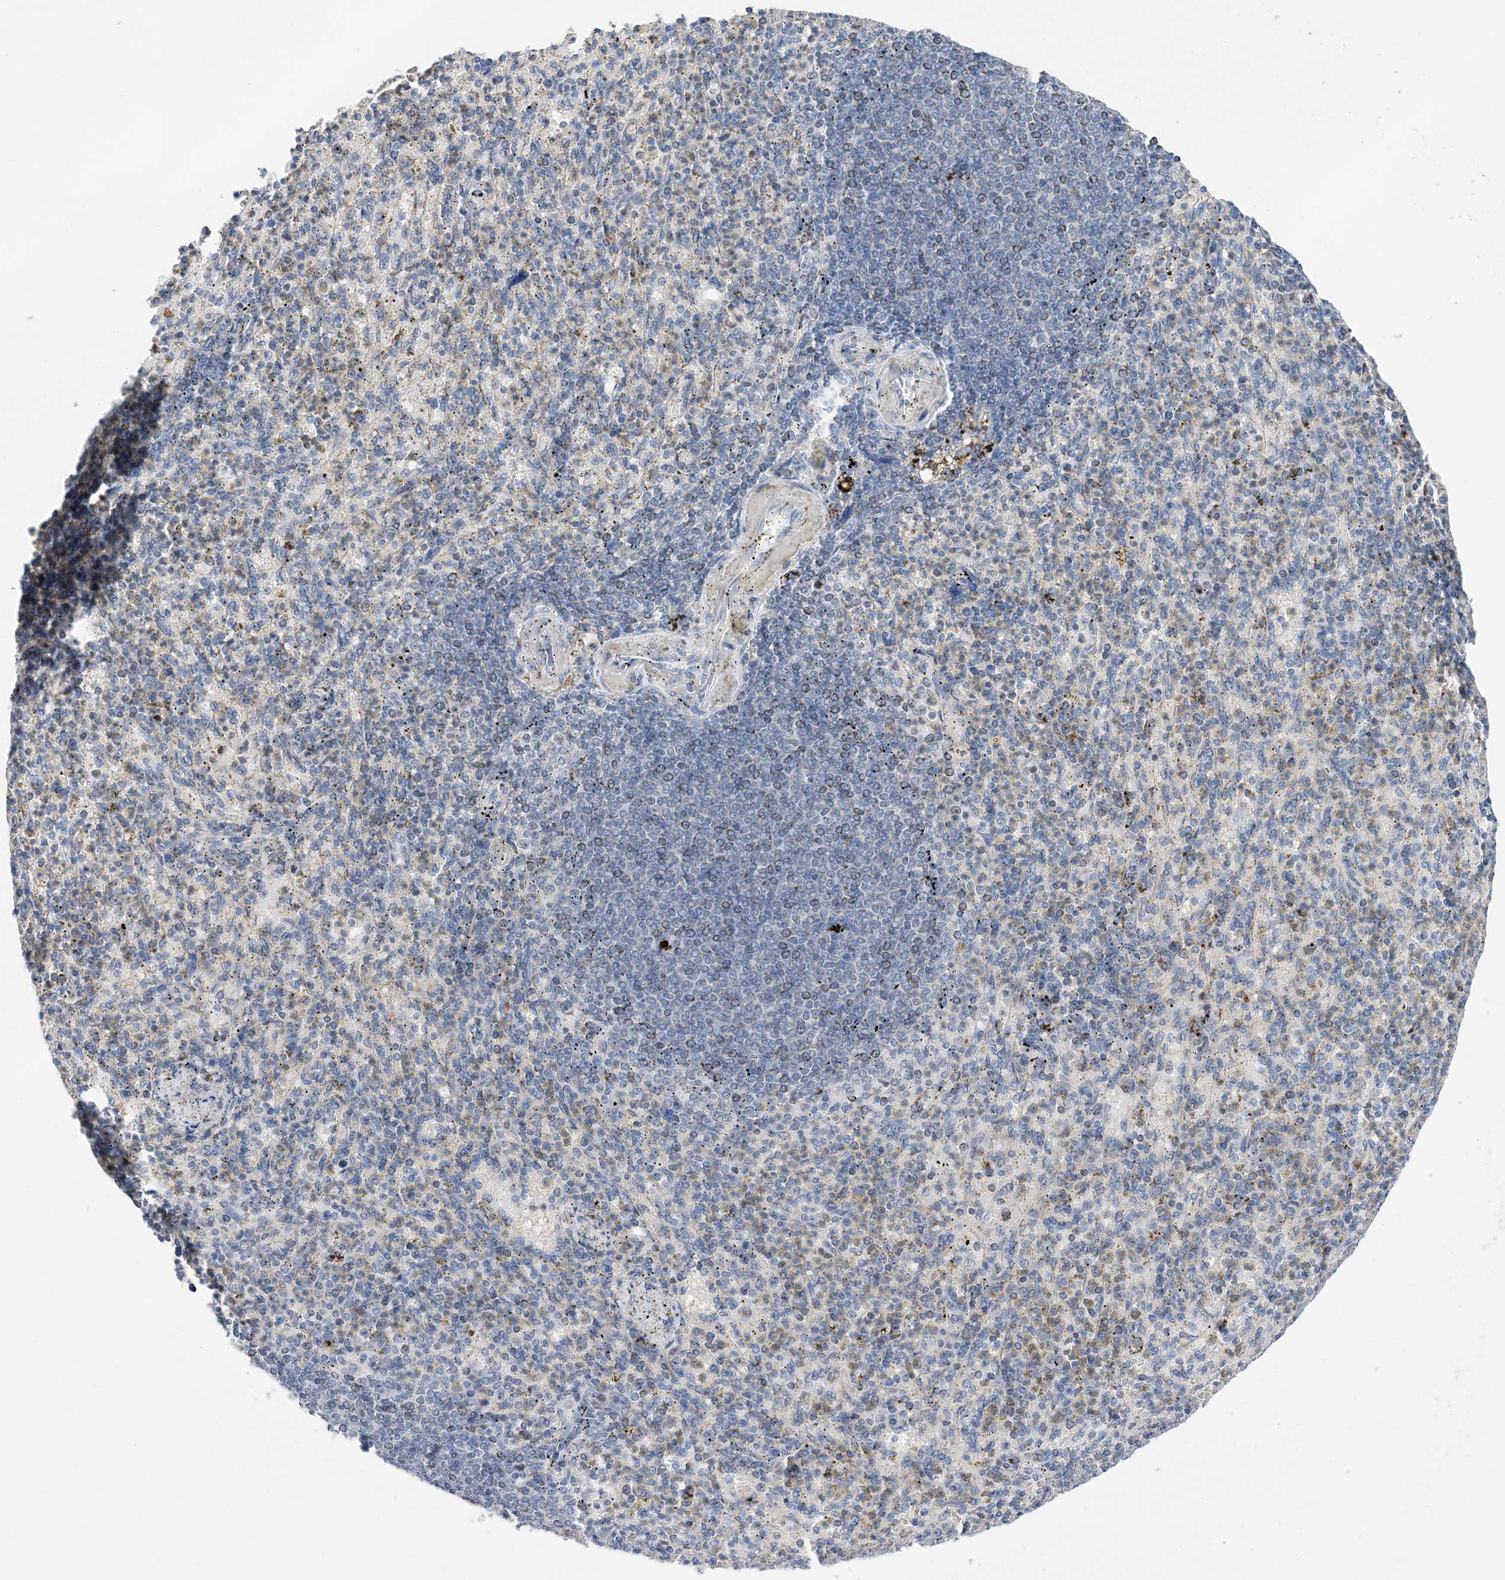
{"staining": {"intensity": "negative", "quantity": "none", "location": "none"}, "tissue": "spleen", "cell_type": "Cells in red pulp", "image_type": "normal", "snomed": [{"axis": "morphology", "description": "Normal tissue, NOS"}, {"axis": "topography", "description": "Spleen"}], "caption": "Immunohistochemistry (IHC) micrograph of unremarkable spleen stained for a protein (brown), which shows no expression in cells in red pulp.", "gene": "PLK4", "patient": {"sex": "female", "age": 74}}